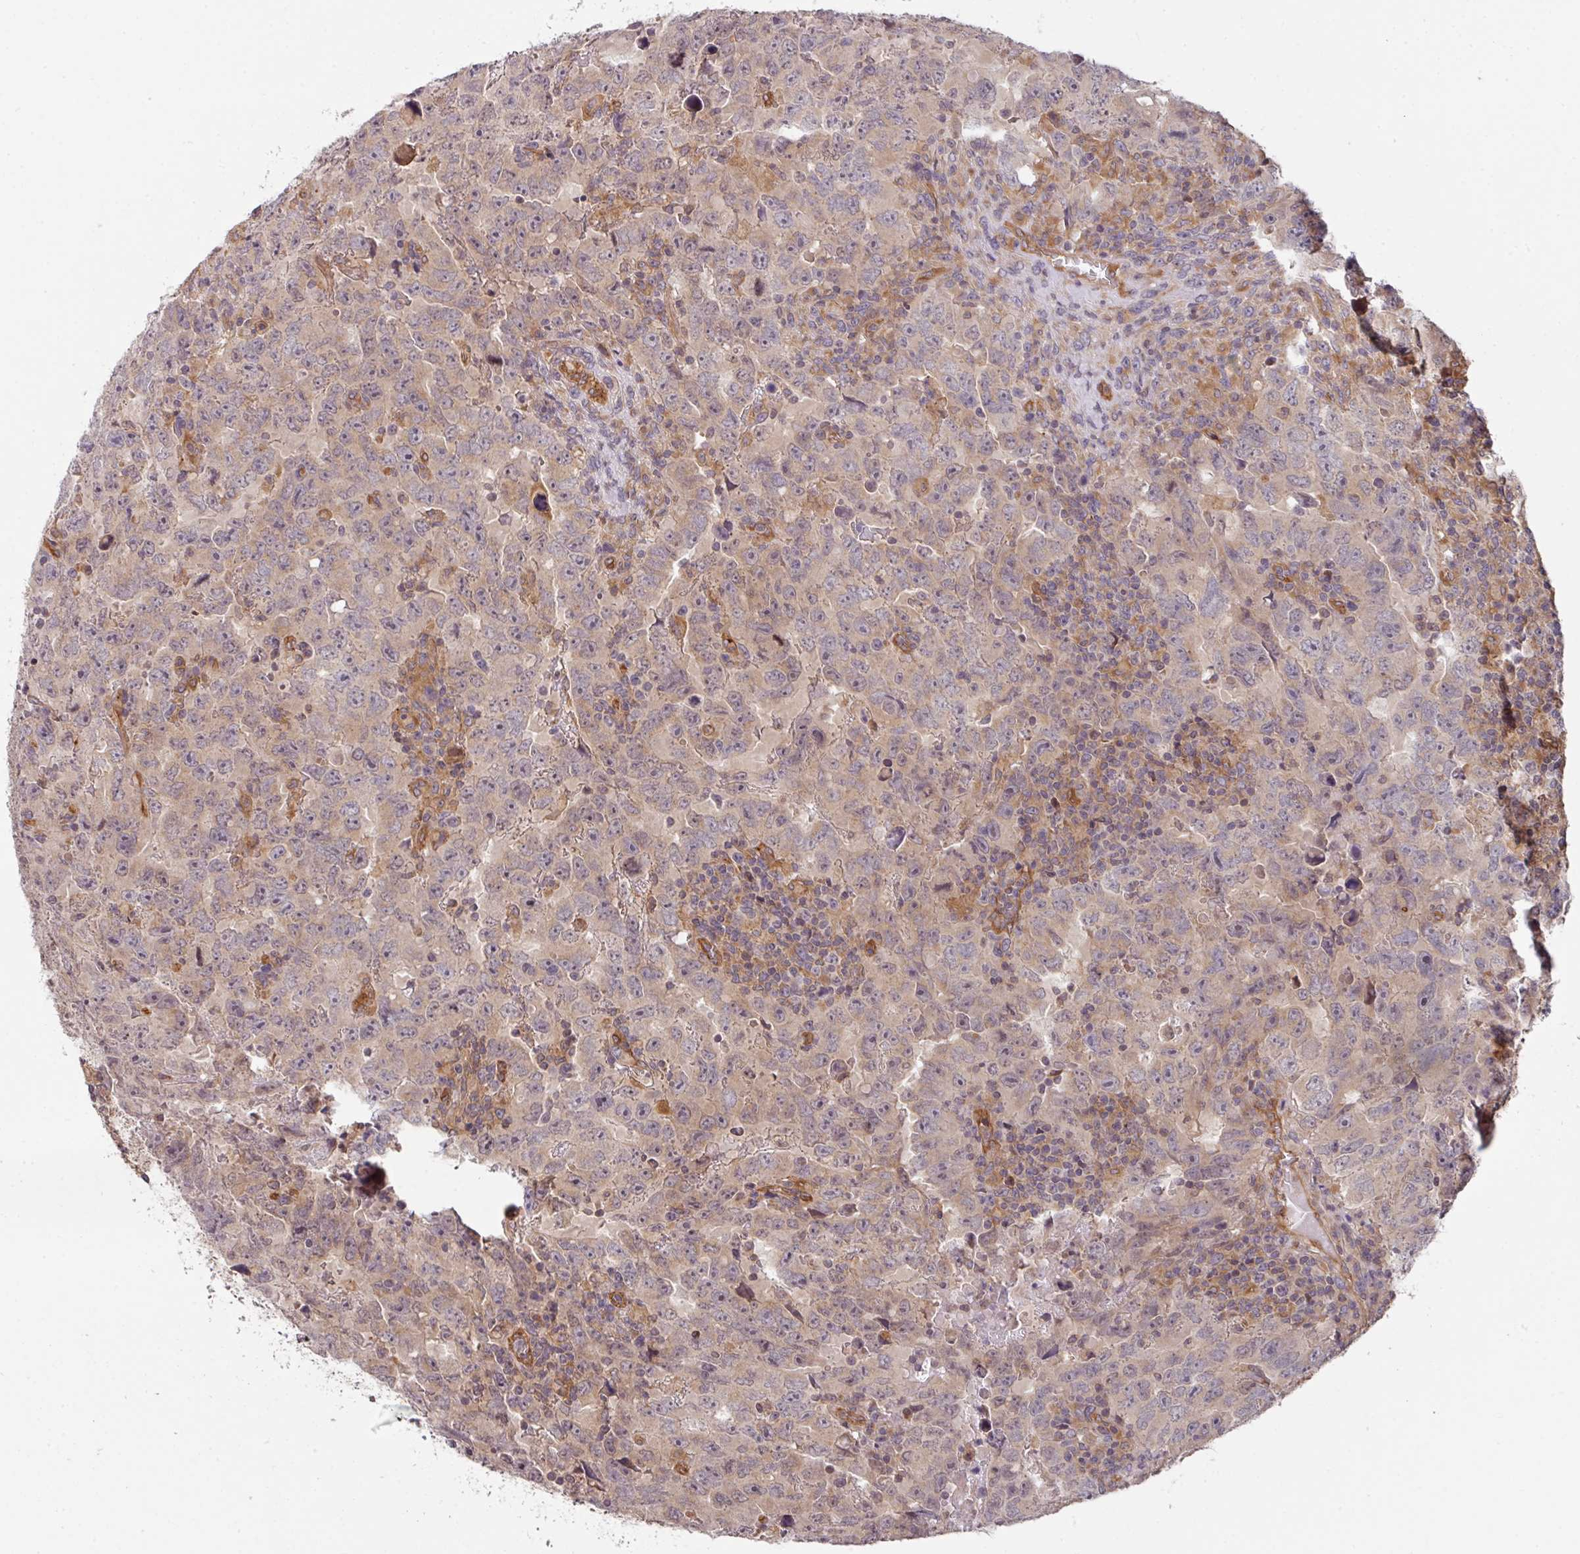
{"staining": {"intensity": "weak", "quantity": "25%-75%", "location": "cytoplasmic/membranous"}, "tissue": "testis cancer", "cell_type": "Tumor cells", "image_type": "cancer", "snomed": [{"axis": "morphology", "description": "Carcinoma, Embryonal, NOS"}, {"axis": "topography", "description": "Testis"}], "caption": "Testis cancer (embryonal carcinoma) stained for a protein (brown) exhibits weak cytoplasmic/membranous positive staining in about 25%-75% of tumor cells.", "gene": "CYFIP2", "patient": {"sex": "male", "age": 24}}